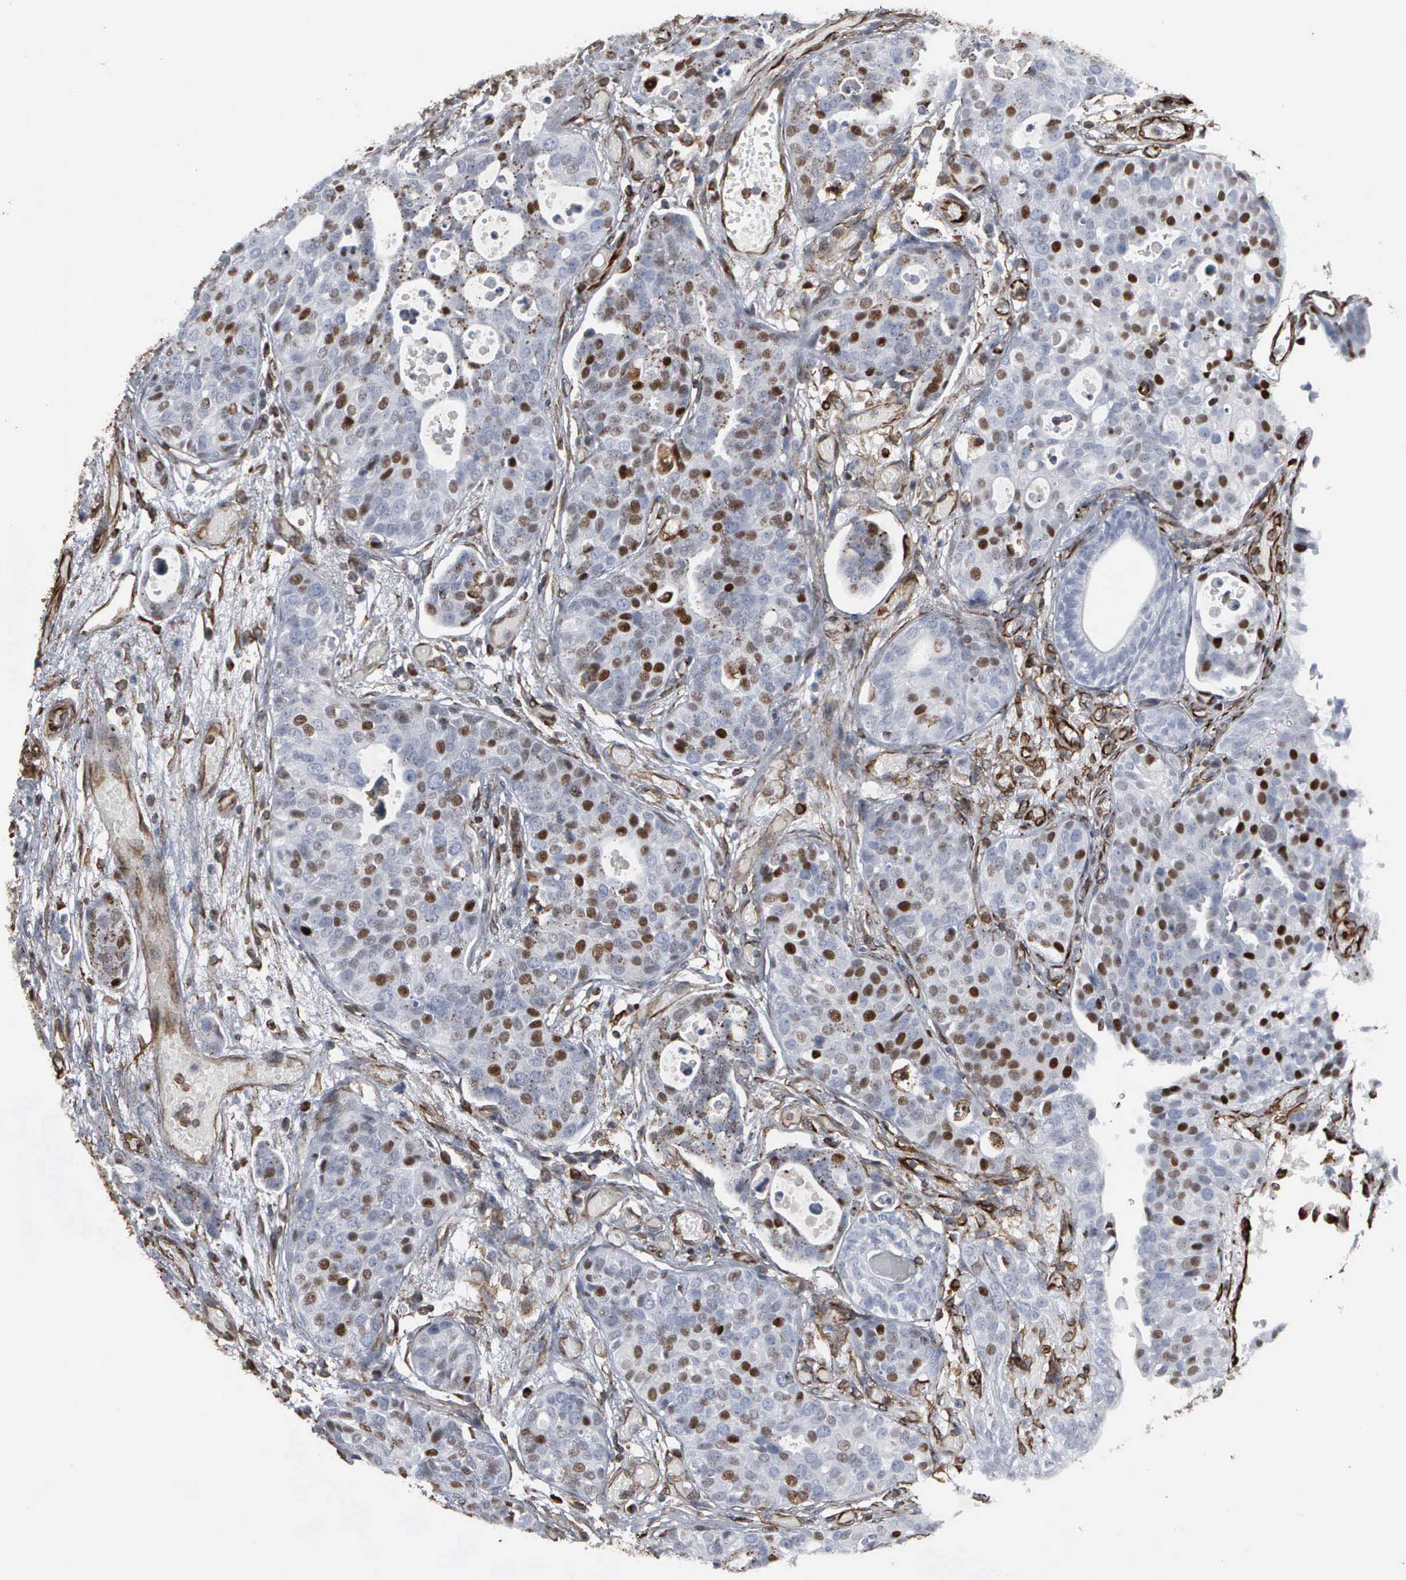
{"staining": {"intensity": "moderate", "quantity": "25%-75%", "location": "nuclear"}, "tissue": "urothelial cancer", "cell_type": "Tumor cells", "image_type": "cancer", "snomed": [{"axis": "morphology", "description": "Urothelial carcinoma, High grade"}, {"axis": "topography", "description": "Urinary bladder"}], "caption": "Urothelial carcinoma (high-grade) stained with IHC shows moderate nuclear staining in approximately 25%-75% of tumor cells.", "gene": "CCNE1", "patient": {"sex": "male", "age": 78}}